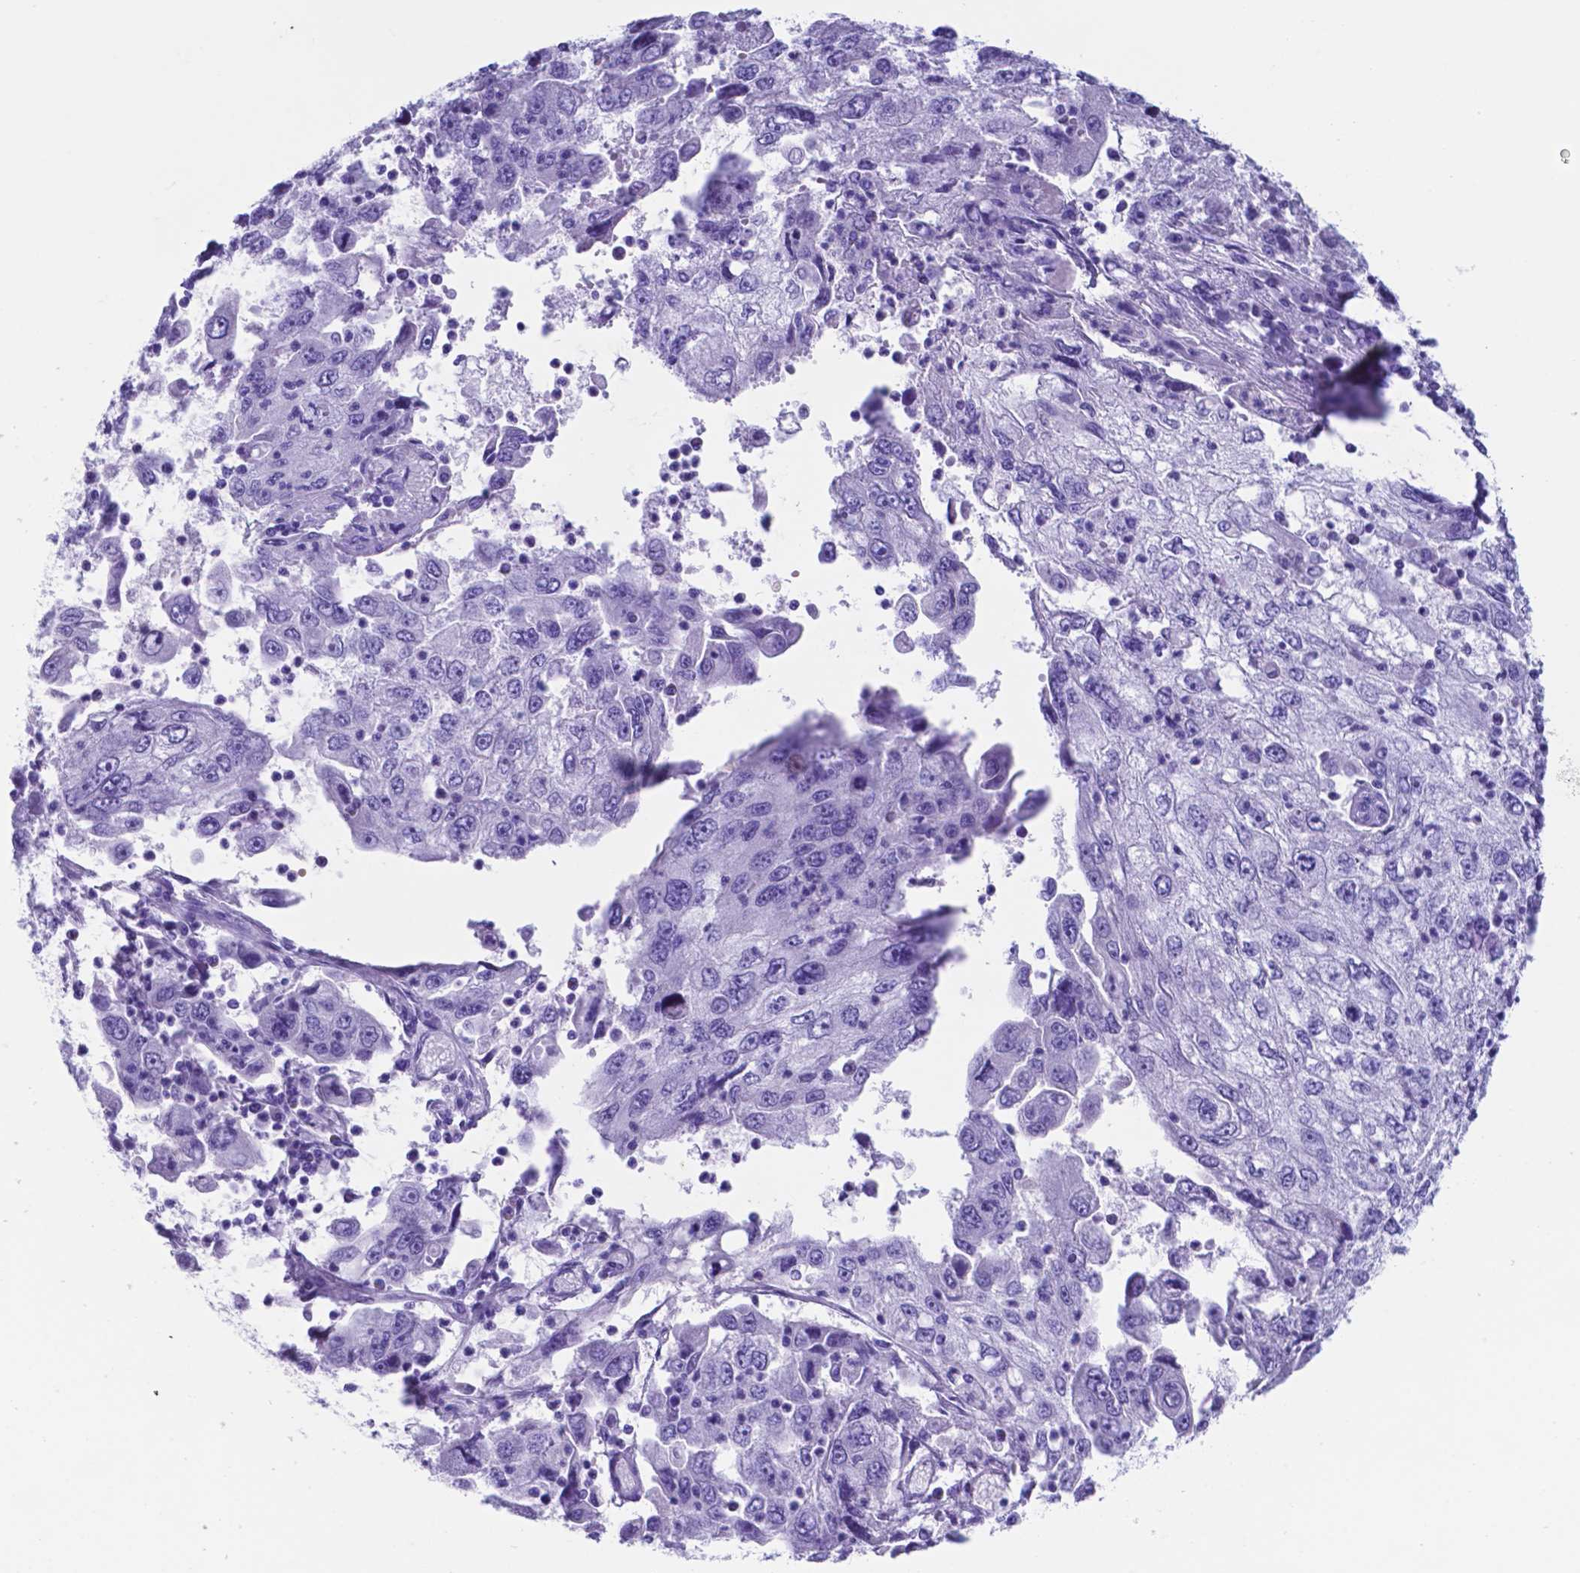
{"staining": {"intensity": "negative", "quantity": "none", "location": "none"}, "tissue": "cervical cancer", "cell_type": "Tumor cells", "image_type": "cancer", "snomed": [{"axis": "morphology", "description": "Squamous cell carcinoma, NOS"}, {"axis": "topography", "description": "Cervix"}], "caption": "A histopathology image of cervical cancer (squamous cell carcinoma) stained for a protein exhibits no brown staining in tumor cells.", "gene": "DNAAF8", "patient": {"sex": "female", "age": 36}}